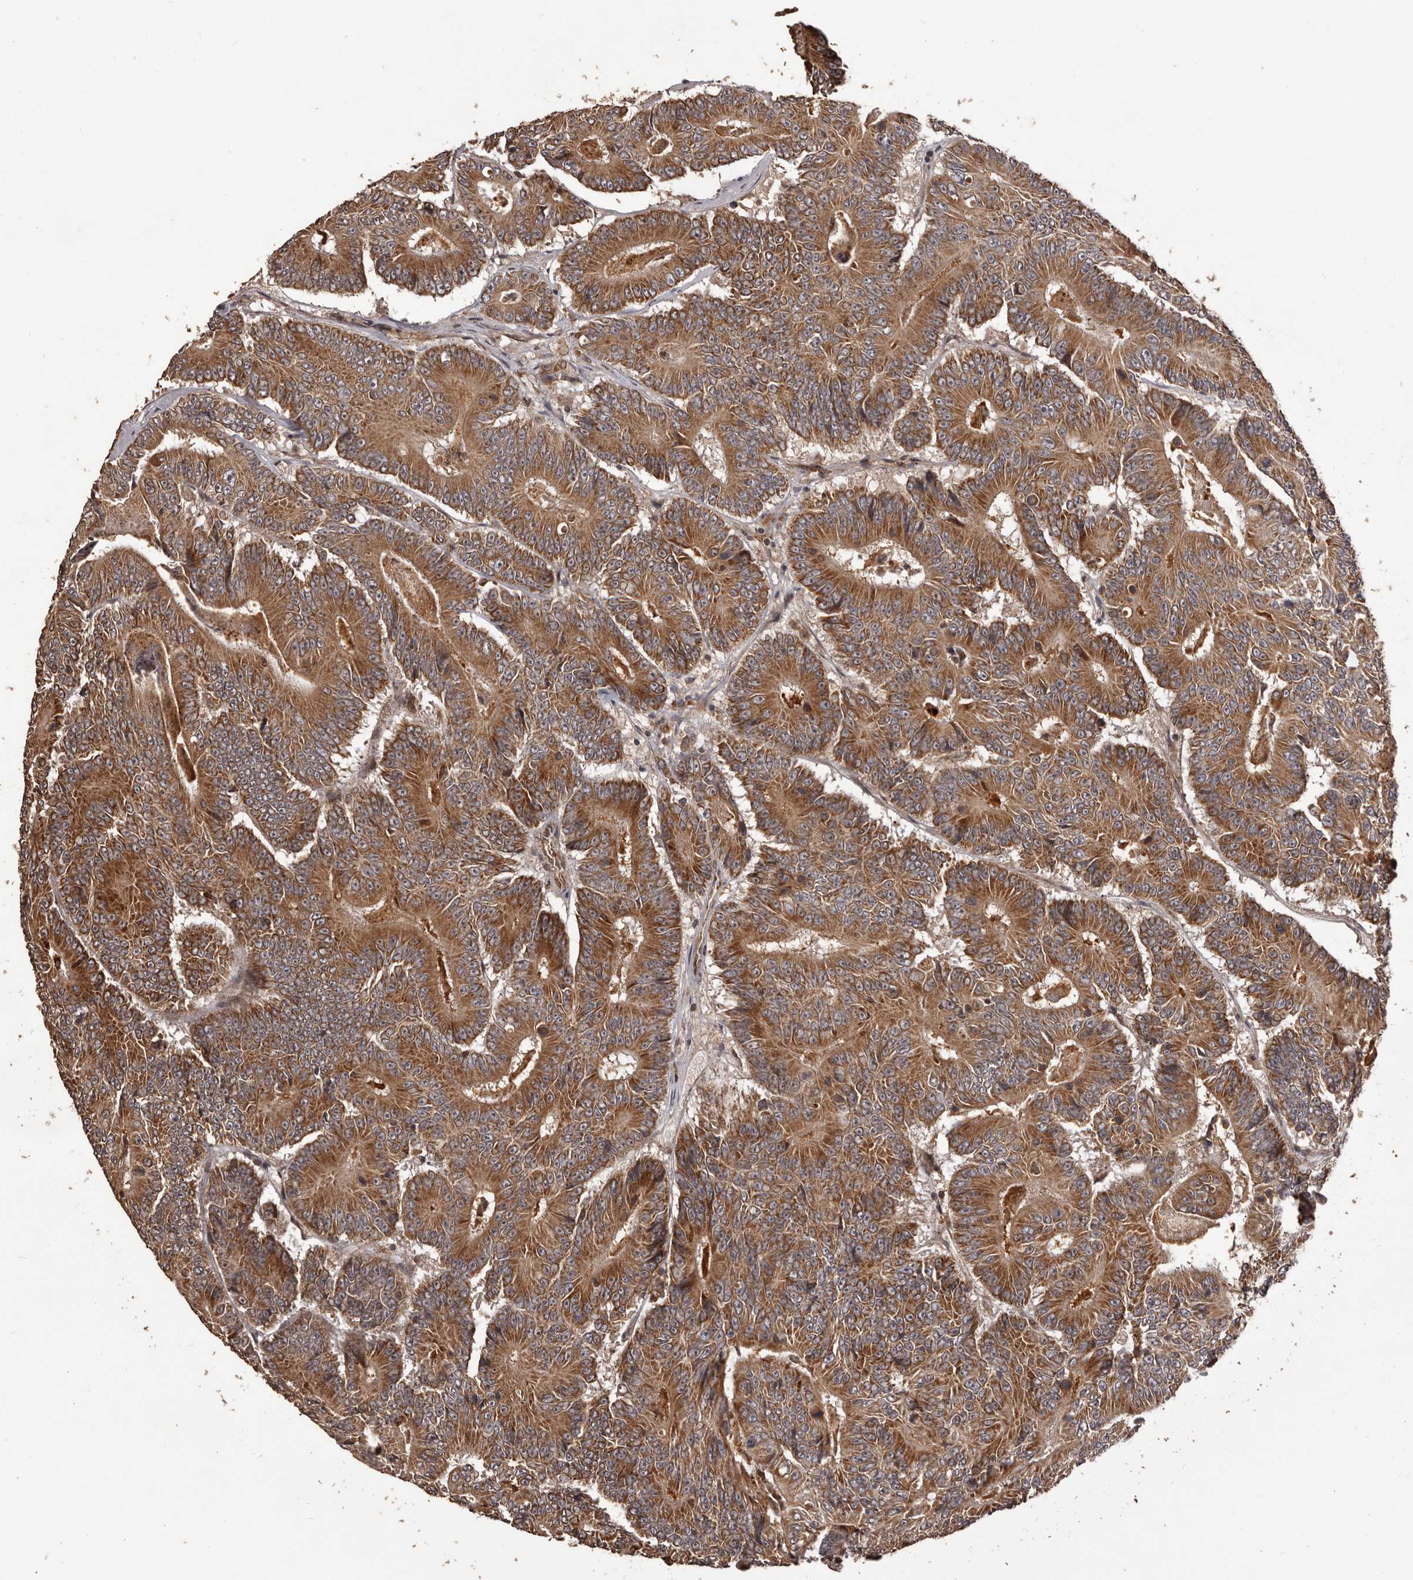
{"staining": {"intensity": "strong", "quantity": ">75%", "location": "cytoplasmic/membranous"}, "tissue": "colorectal cancer", "cell_type": "Tumor cells", "image_type": "cancer", "snomed": [{"axis": "morphology", "description": "Adenocarcinoma, NOS"}, {"axis": "topography", "description": "Colon"}], "caption": "Immunohistochemistry (IHC) photomicrograph of human colorectal adenocarcinoma stained for a protein (brown), which reveals high levels of strong cytoplasmic/membranous staining in about >75% of tumor cells.", "gene": "QRSL1", "patient": {"sex": "male", "age": 83}}